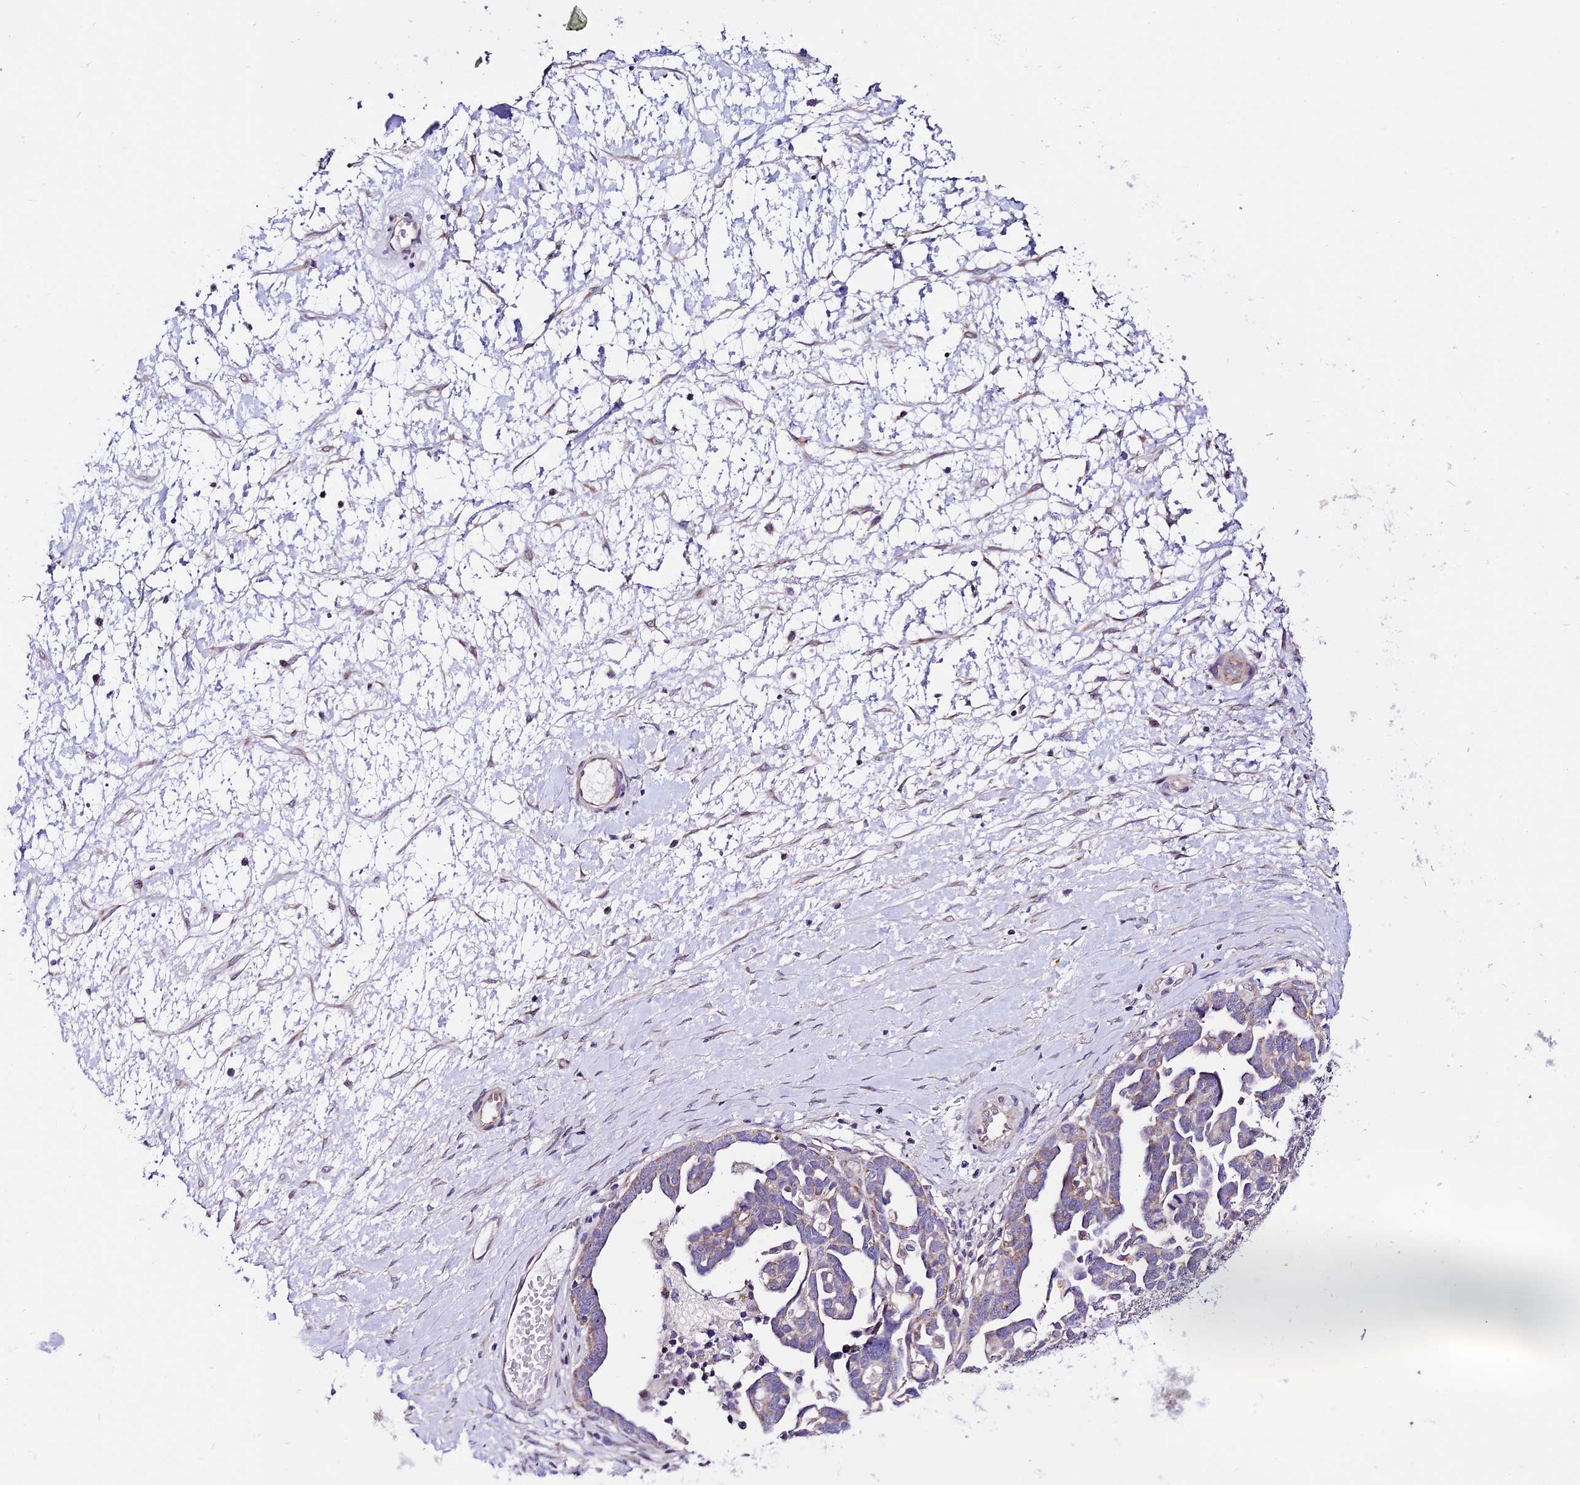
{"staining": {"intensity": "weak", "quantity": "<25%", "location": "cytoplasmic/membranous"}, "tissue": "ovarian cancer", "cell_type": "Tumor cells", "image_type": "cancer", "snomed": [{"axis": "morphology", "description": "Cystadenocarcinoma, serous, NOS"}, {"axis": "topography", "description": "Ovary"}], "caption": "This is an IHC micrograph of ovarian serous cystadenocarcinoma. There is no positivity in tumor cells.", "gene": "ATP5PB", "patient": {"sex": "female", "age": 54}}